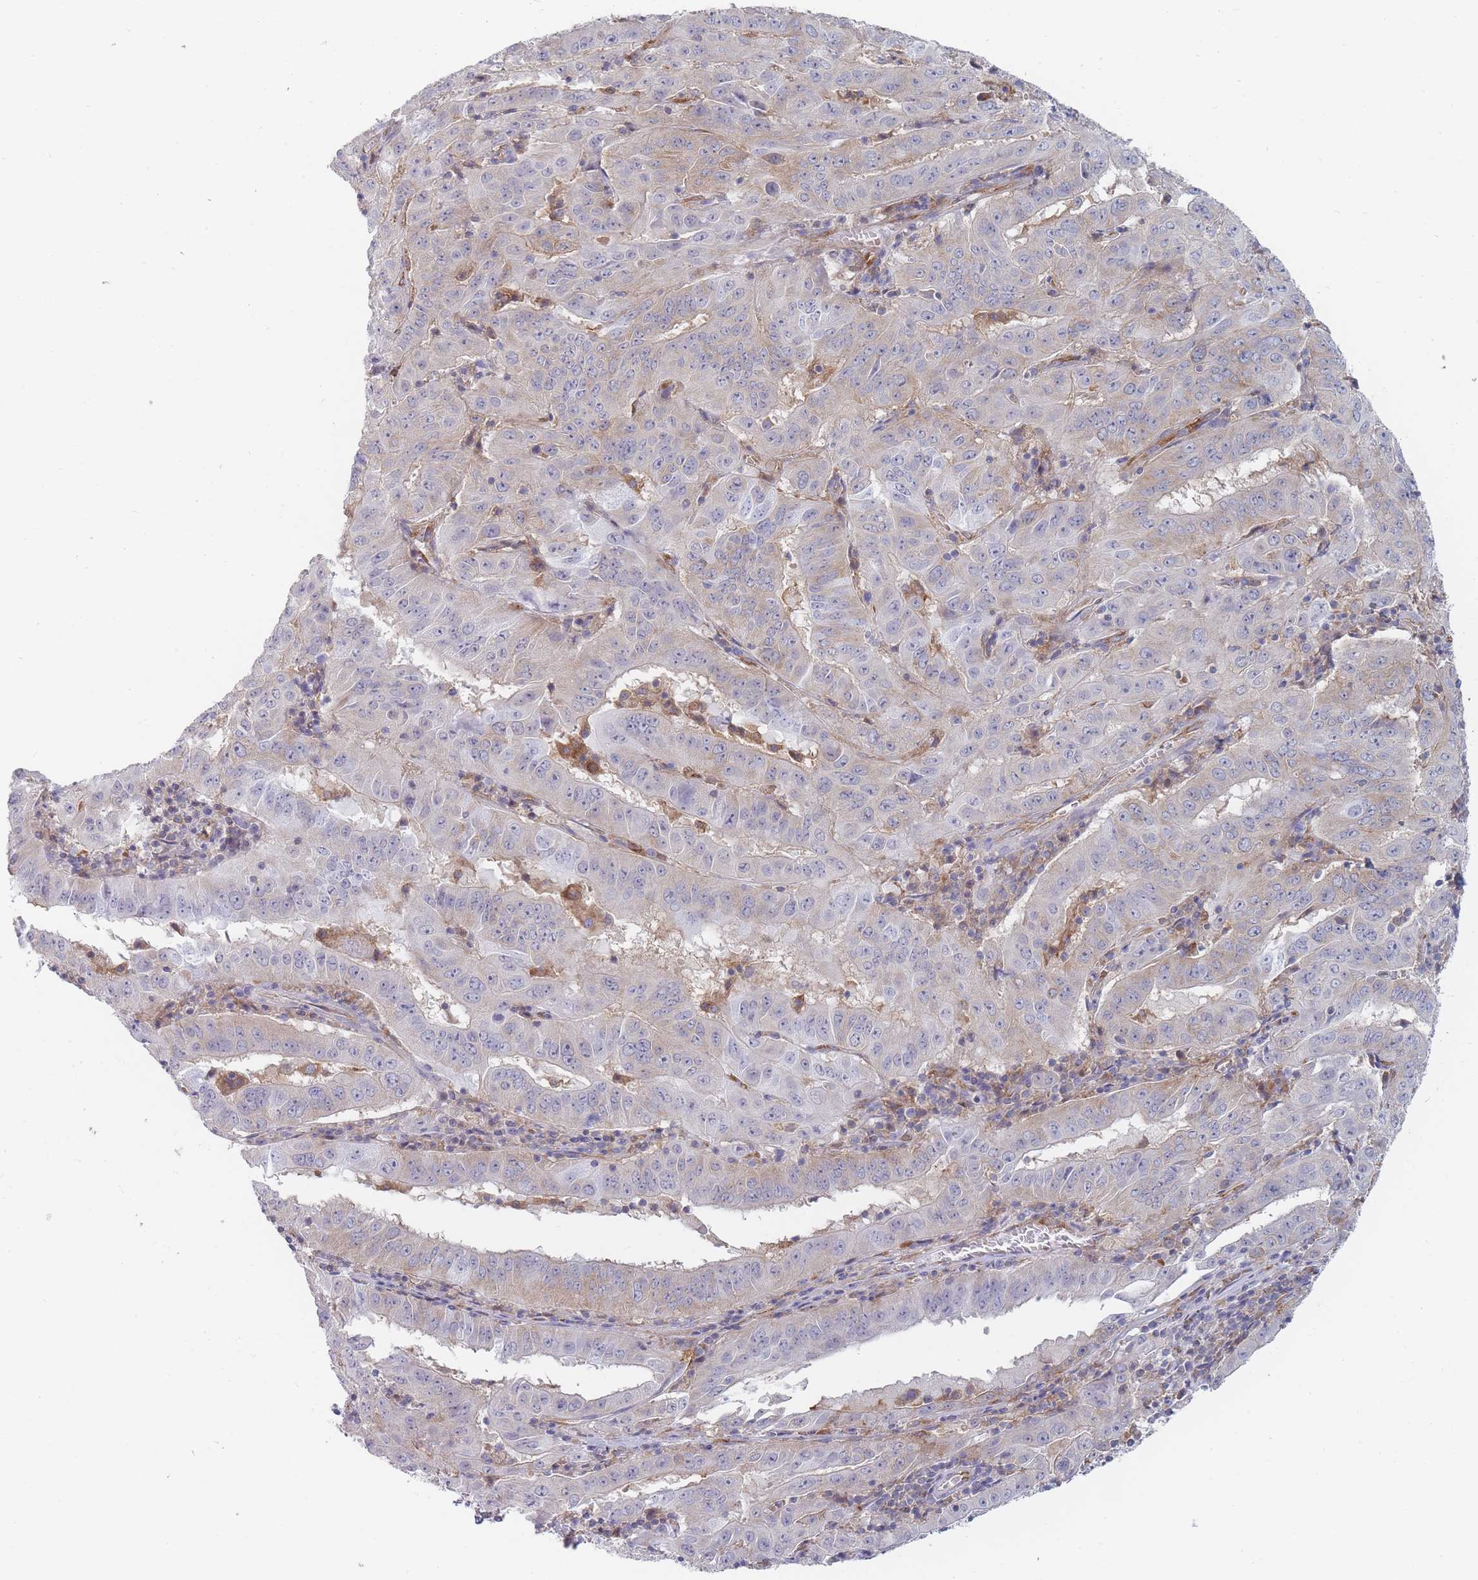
{"staining": {"intensity": "negative", "quantity": "none", "location": "none"}, "tissue": "pancreatic cancer", "cell_type": "Tumor cells", "image_type": "cancer", "snomed": [{"axis": "morphology", "description": "Adenocarcinoma, NOS"}, {"axis": "topography", "description": "Pancreas"}], "caption": "Pancreatic cancer was stained to show a protein in brown. There is no significant expression in tumor cells.", "gene": "MAP1S", "patient": {"sex": "male", "age": 63}}